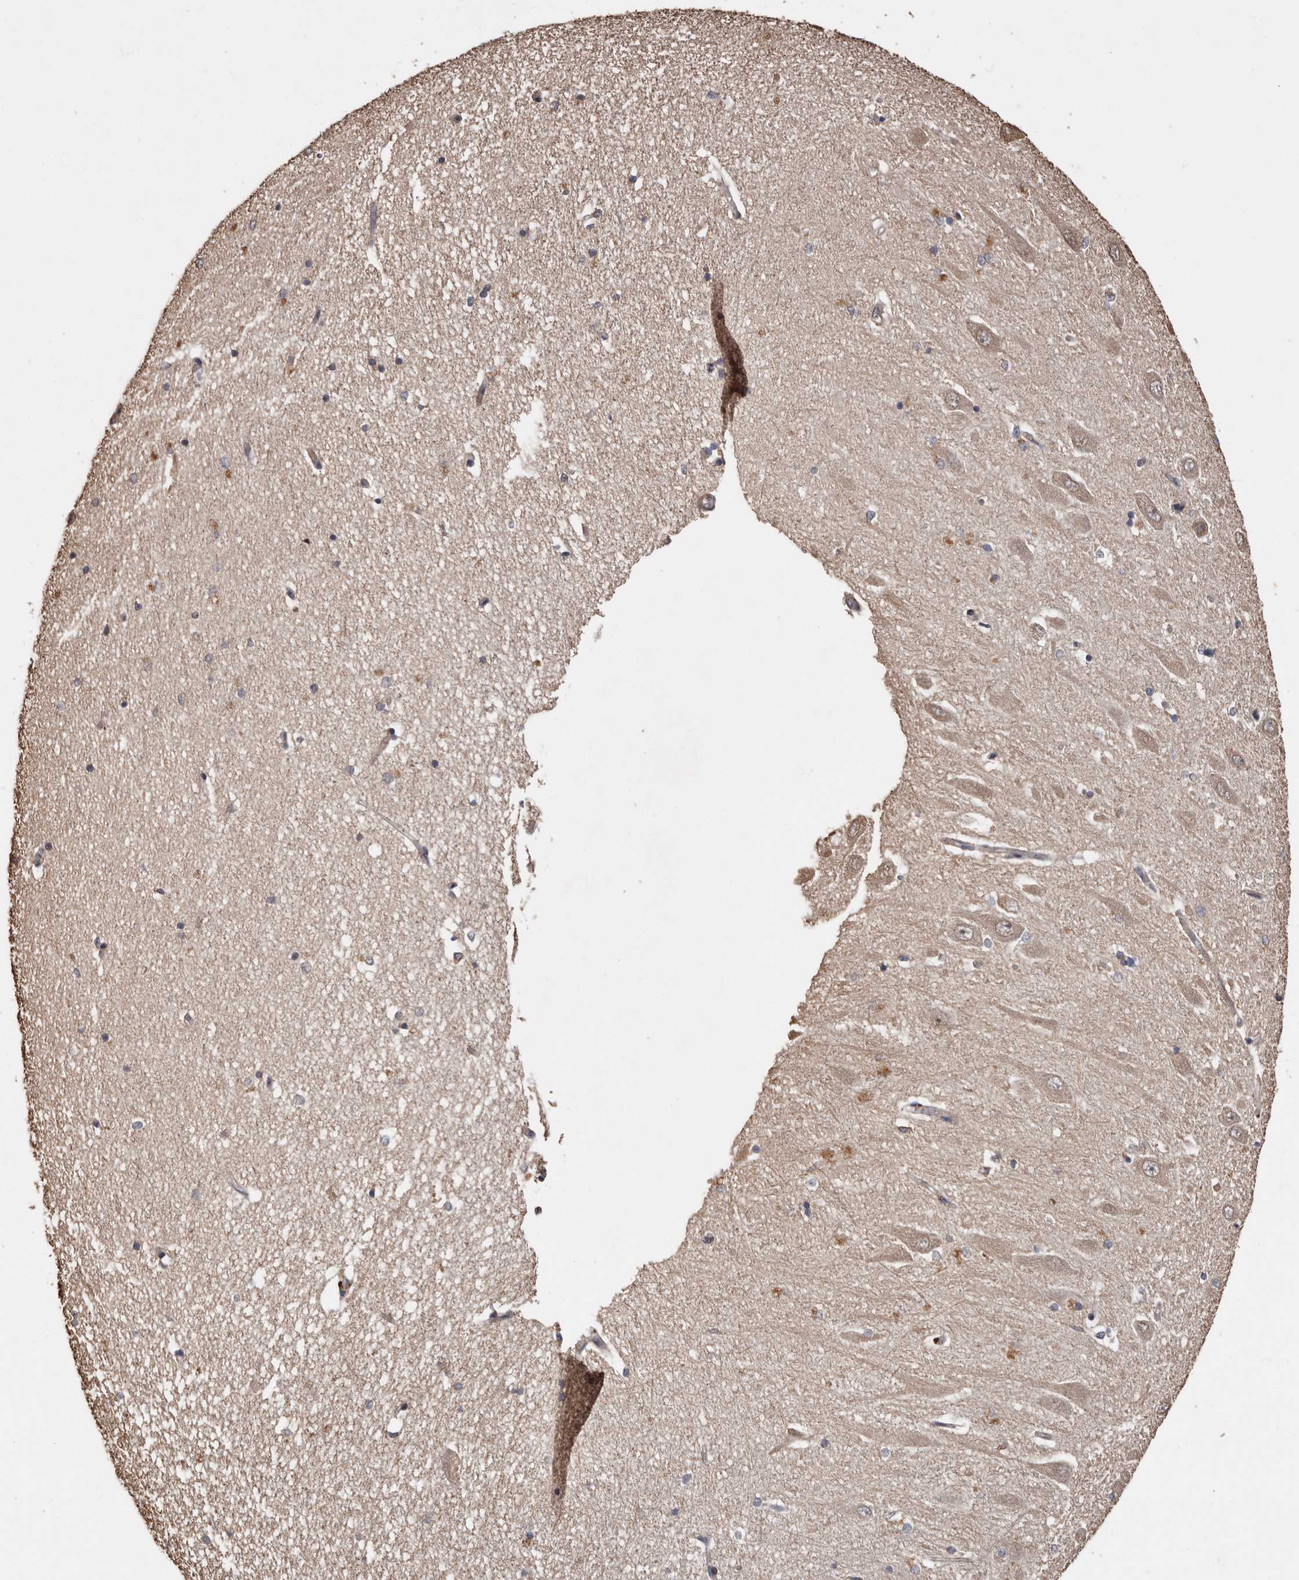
{"staining": {"intensity": "negative", "quantity": "none", "location": "none"}, "tissue": "hippocampus", "cell_type": "Glial cells", "image_type": "normal", "snomed": [{"axis": "morphology", "description": "Normal tissue, NOS"}, {"axis": "topography", "description": "Hippocampus"}], "caption": "Immunohistochemical staining of normal human hippocampus shows no significant staining in glial cells.", "gene": "RANBP17", "patient": {"sex": "male", "age": 45}}